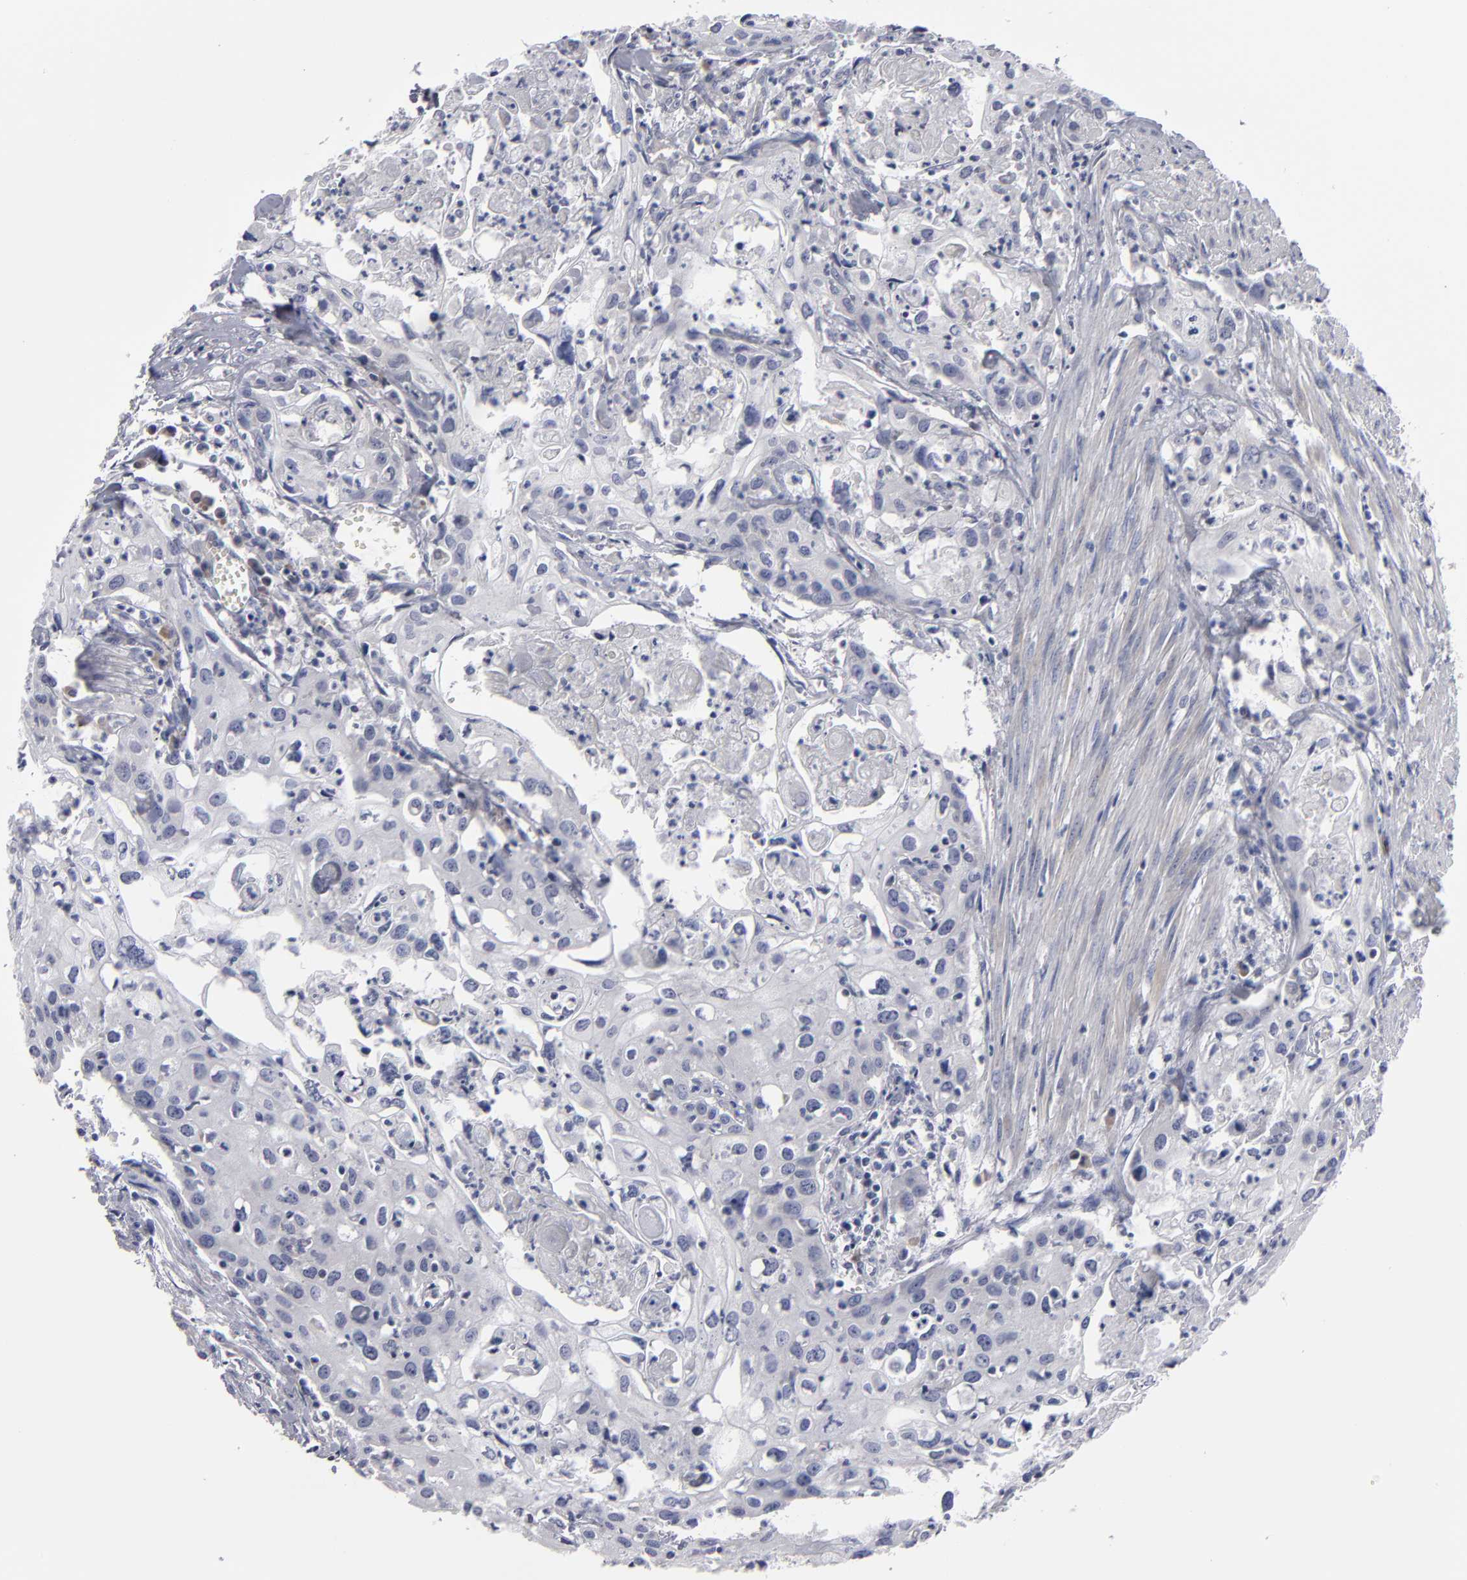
{"staining": {"intensity": "negative", "quantity": "none", "location": "none"}, "tissue": "urothelial cancer", "cell_type": "Tumor cells", "image_type": "cancer", "snomed": [{"axis": "morphology", "description": "Urothelial carcinoma, High grade"}, {"axis": "topography", "description": "Urinary bladder"}], "caption": "An immunohistochemistry micrograph of urothelial cancer is shown. There is no staining in tumor cells of urothelial cancer. (Stains: DAB (3,3'-diaminobenzidine) immunohistochemistry with hematoxylin counter stain, Microscopy: brightfield microscopy at high magnification).", "gene": "CCDC80", "patient": {"sex": "male", "age": 54}}